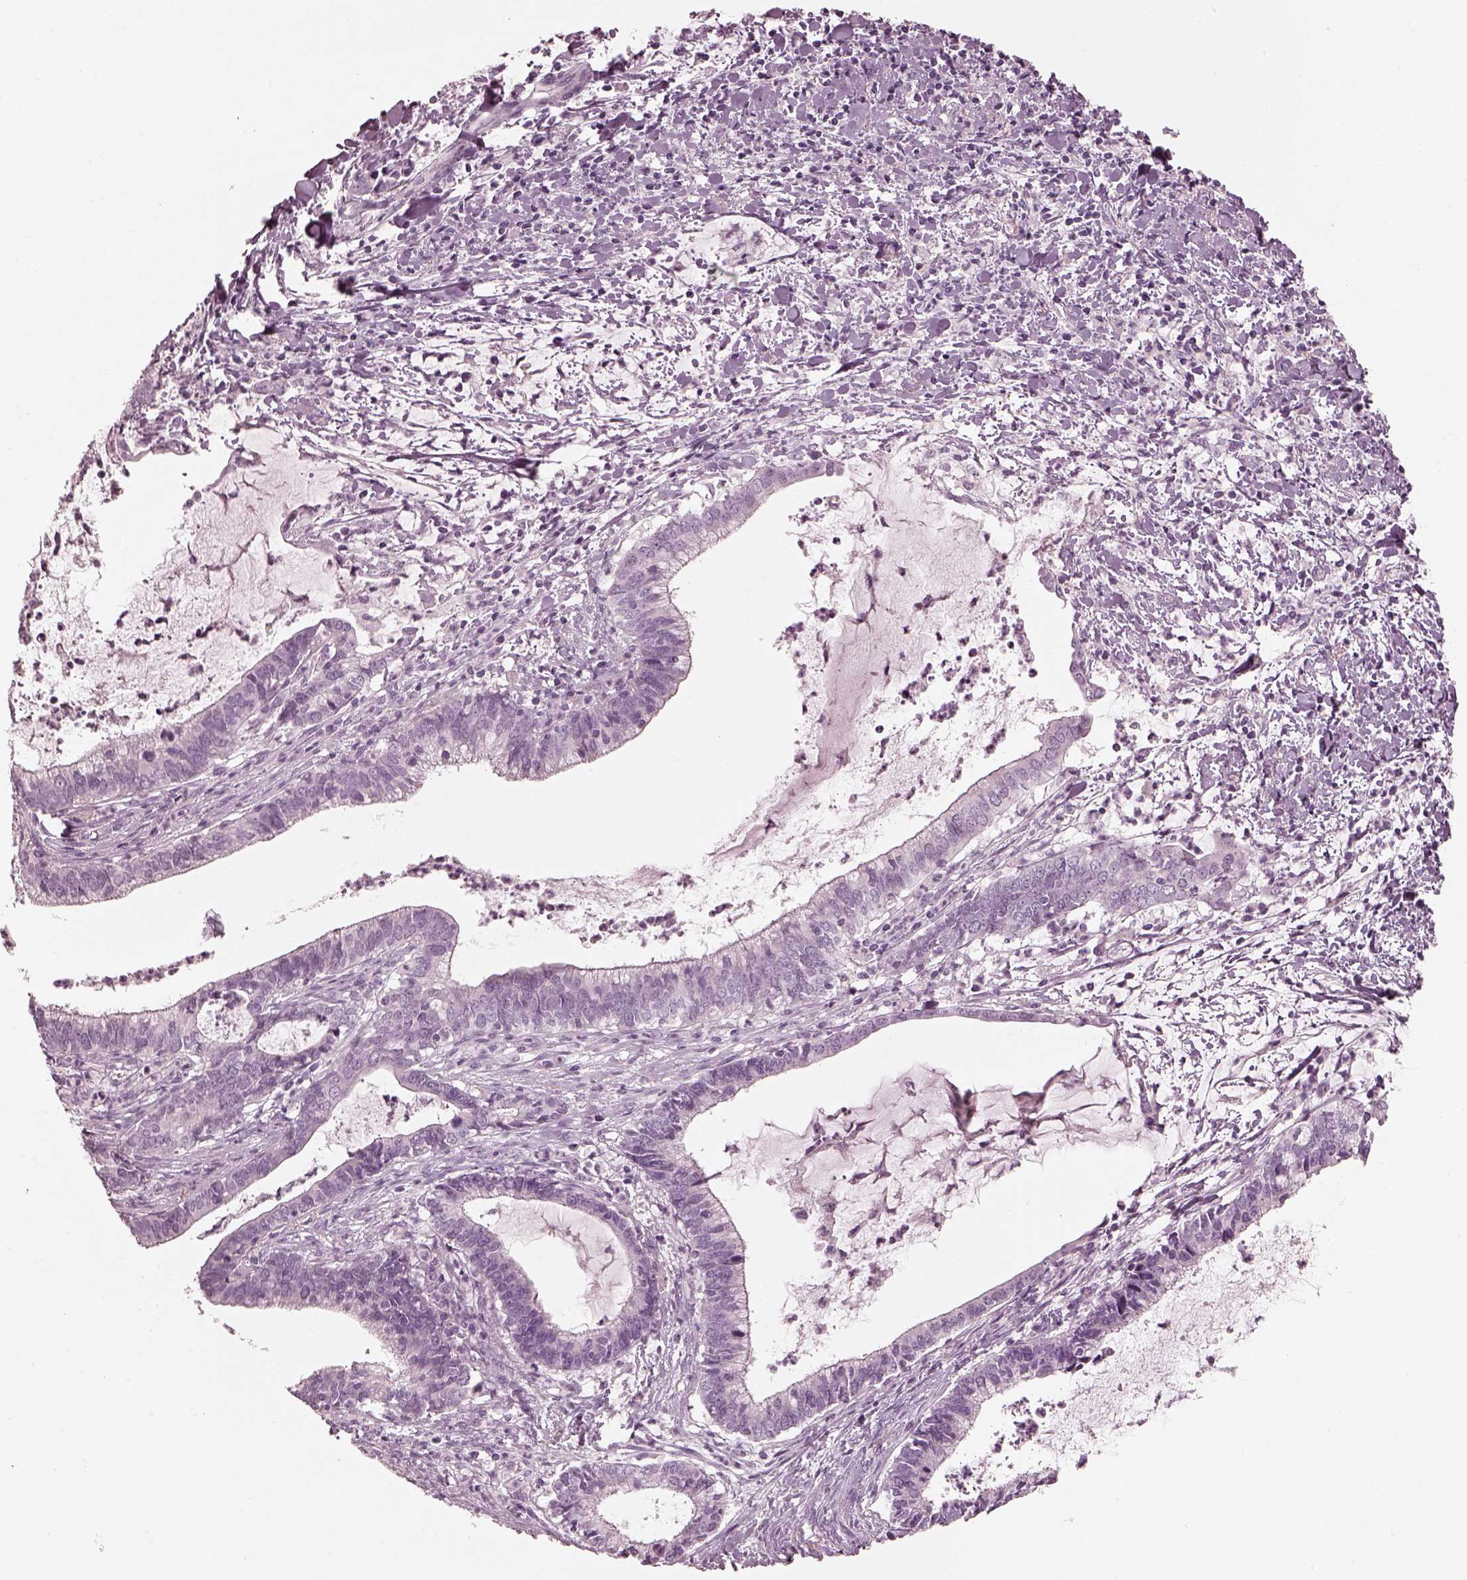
{"staining": {"intensity": "negative", "quantity": "none", "location": "none"}, "tissue": "cervical cancer", "cell_type": "Tumor cells", "image_type": "cancer", "snomed": [{"axis": "morphology", "description": "Adenocarcinoma, NOS"}, {"axis": "topography", "description": "Cervix"}], "caption": "A histopathology image of cervical cancer stained for a protein reveals no brown staining in tumor cells.", "gene": "RSPH9", "patient": {"sex": "female", "age": 42}}